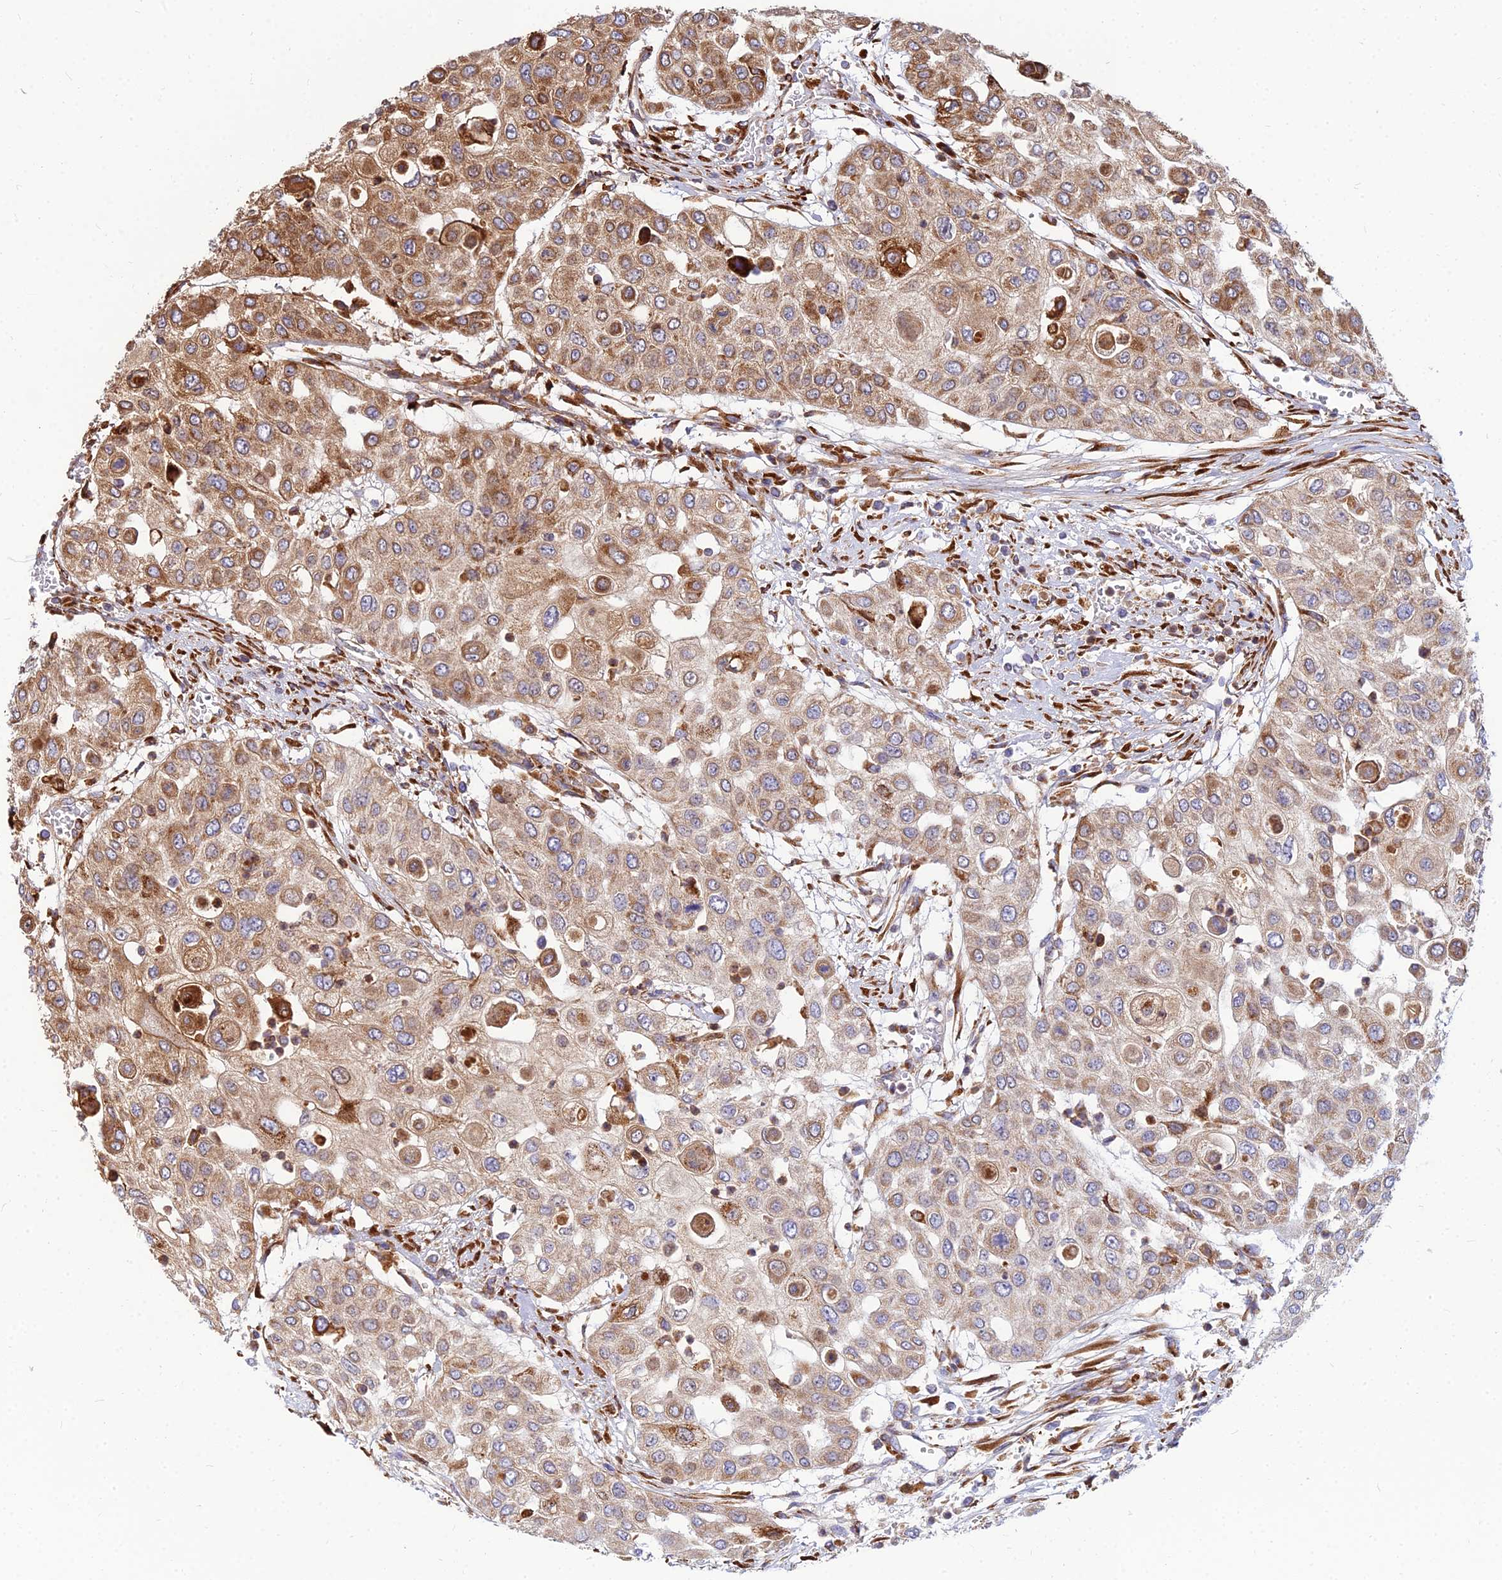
{"staining": {"intensity": "moderate", "quantity": "25%-75%", "location": "cytoplasmic/membranous"}, "tissue": "urothelial cancer", "cell_type": "Tumor cells", "image_type": "cancer", "snomed": [{"axis": "morphology", "description": "Urothelial carcinoma, High grade"}, {"axis": "topography", "description": "Urinary bladder"}], "caption": "Immunohistochemical staining of urothelial cancer demonstrates moderate cytoplasmic/membranous protein positivity in about 25%-75% of tumor cells.", "gene": "CCT6B", "patient": {"sex": "female", "age": 79}}